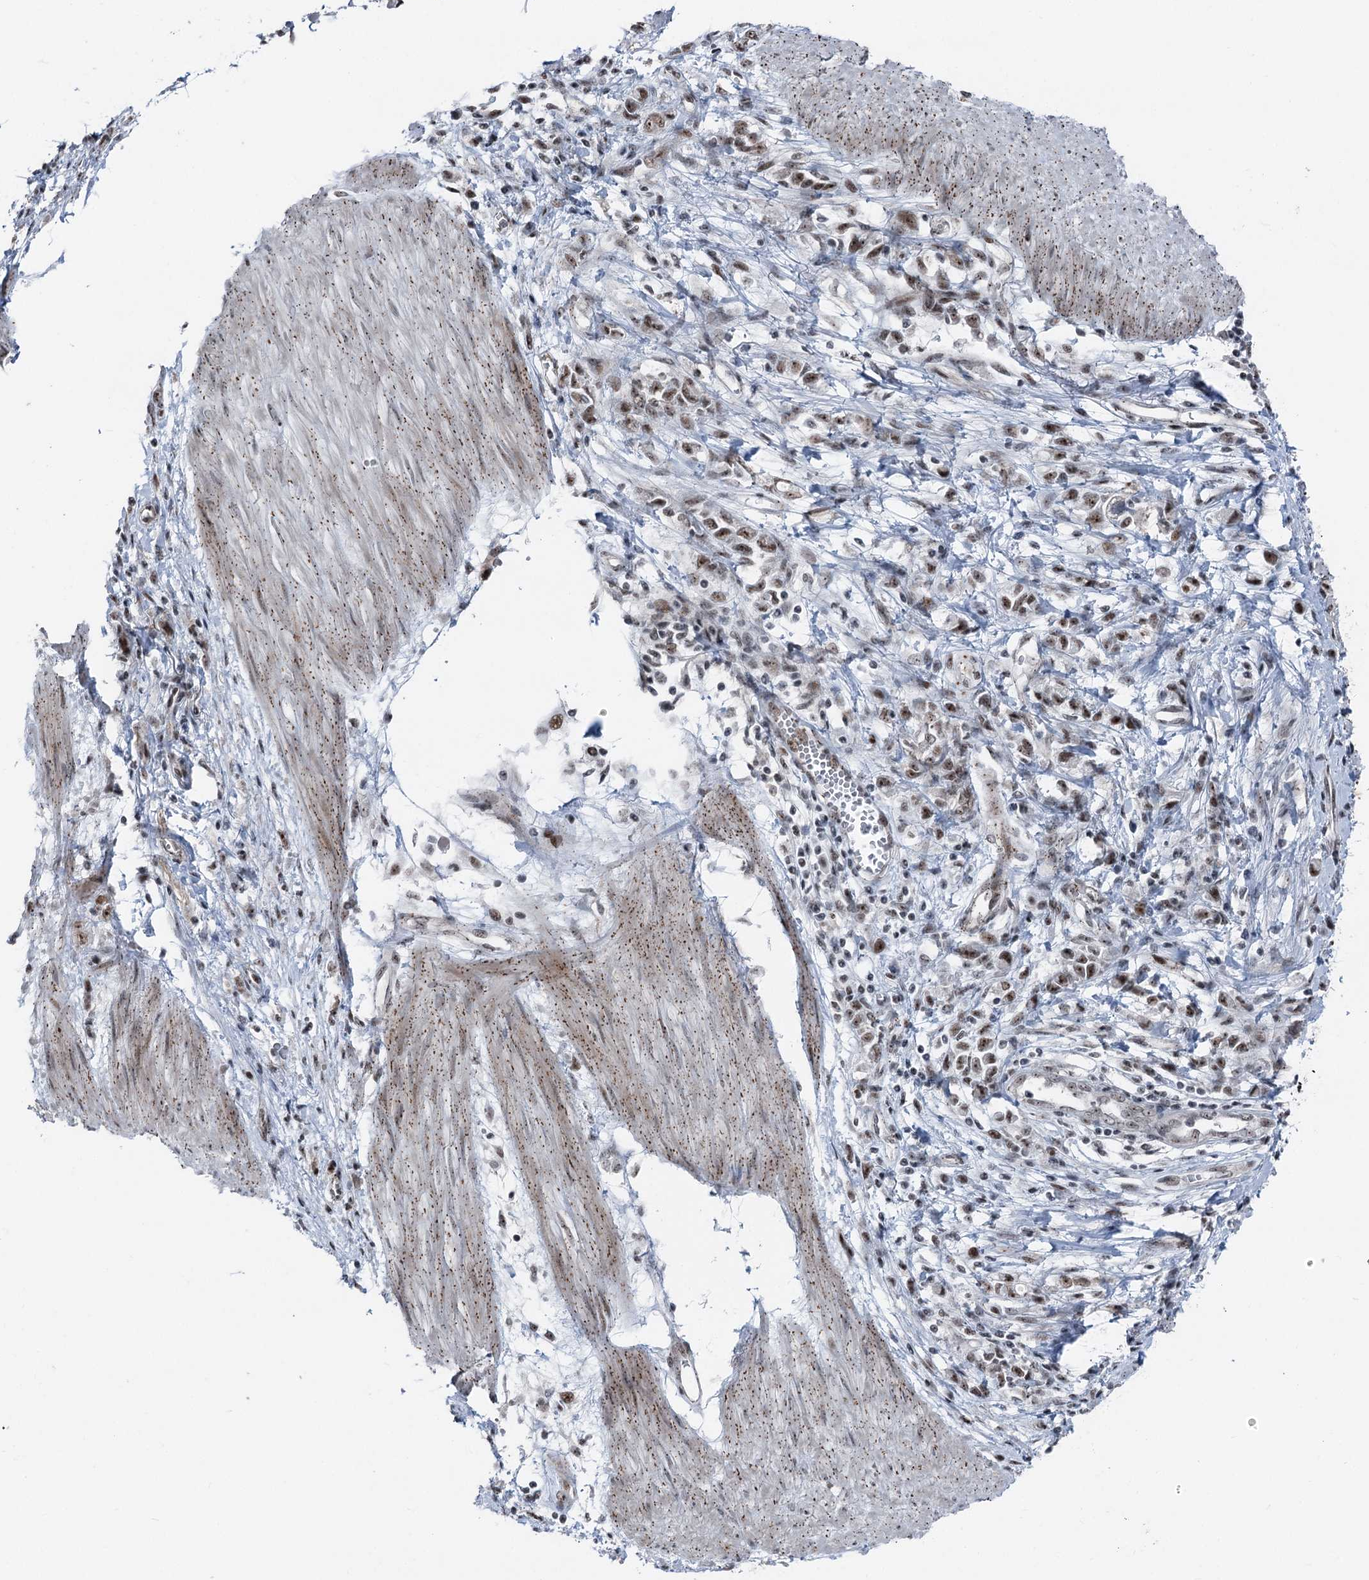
{"staining": {"intensity": "weak", "quantity": ">75%", "location": "nuclear"}, "tissue": "stomach cancer", "cell_type": "Tumor cells", "image_type": "cancer", "snomed": [{"axis": "morphology", "description": "Adenocarcinoma, NOS"}, {"axis": "topography", "description": "Stomach"}], "caption": "About >75% of tumor cells in human stomach cancer (adenocarcinoma) show weak nuclear protein positivity as visualized by brown immunohistochemical staining.", "gene": "POLR2H", "patient": {"sex": "female", "age": 76}}